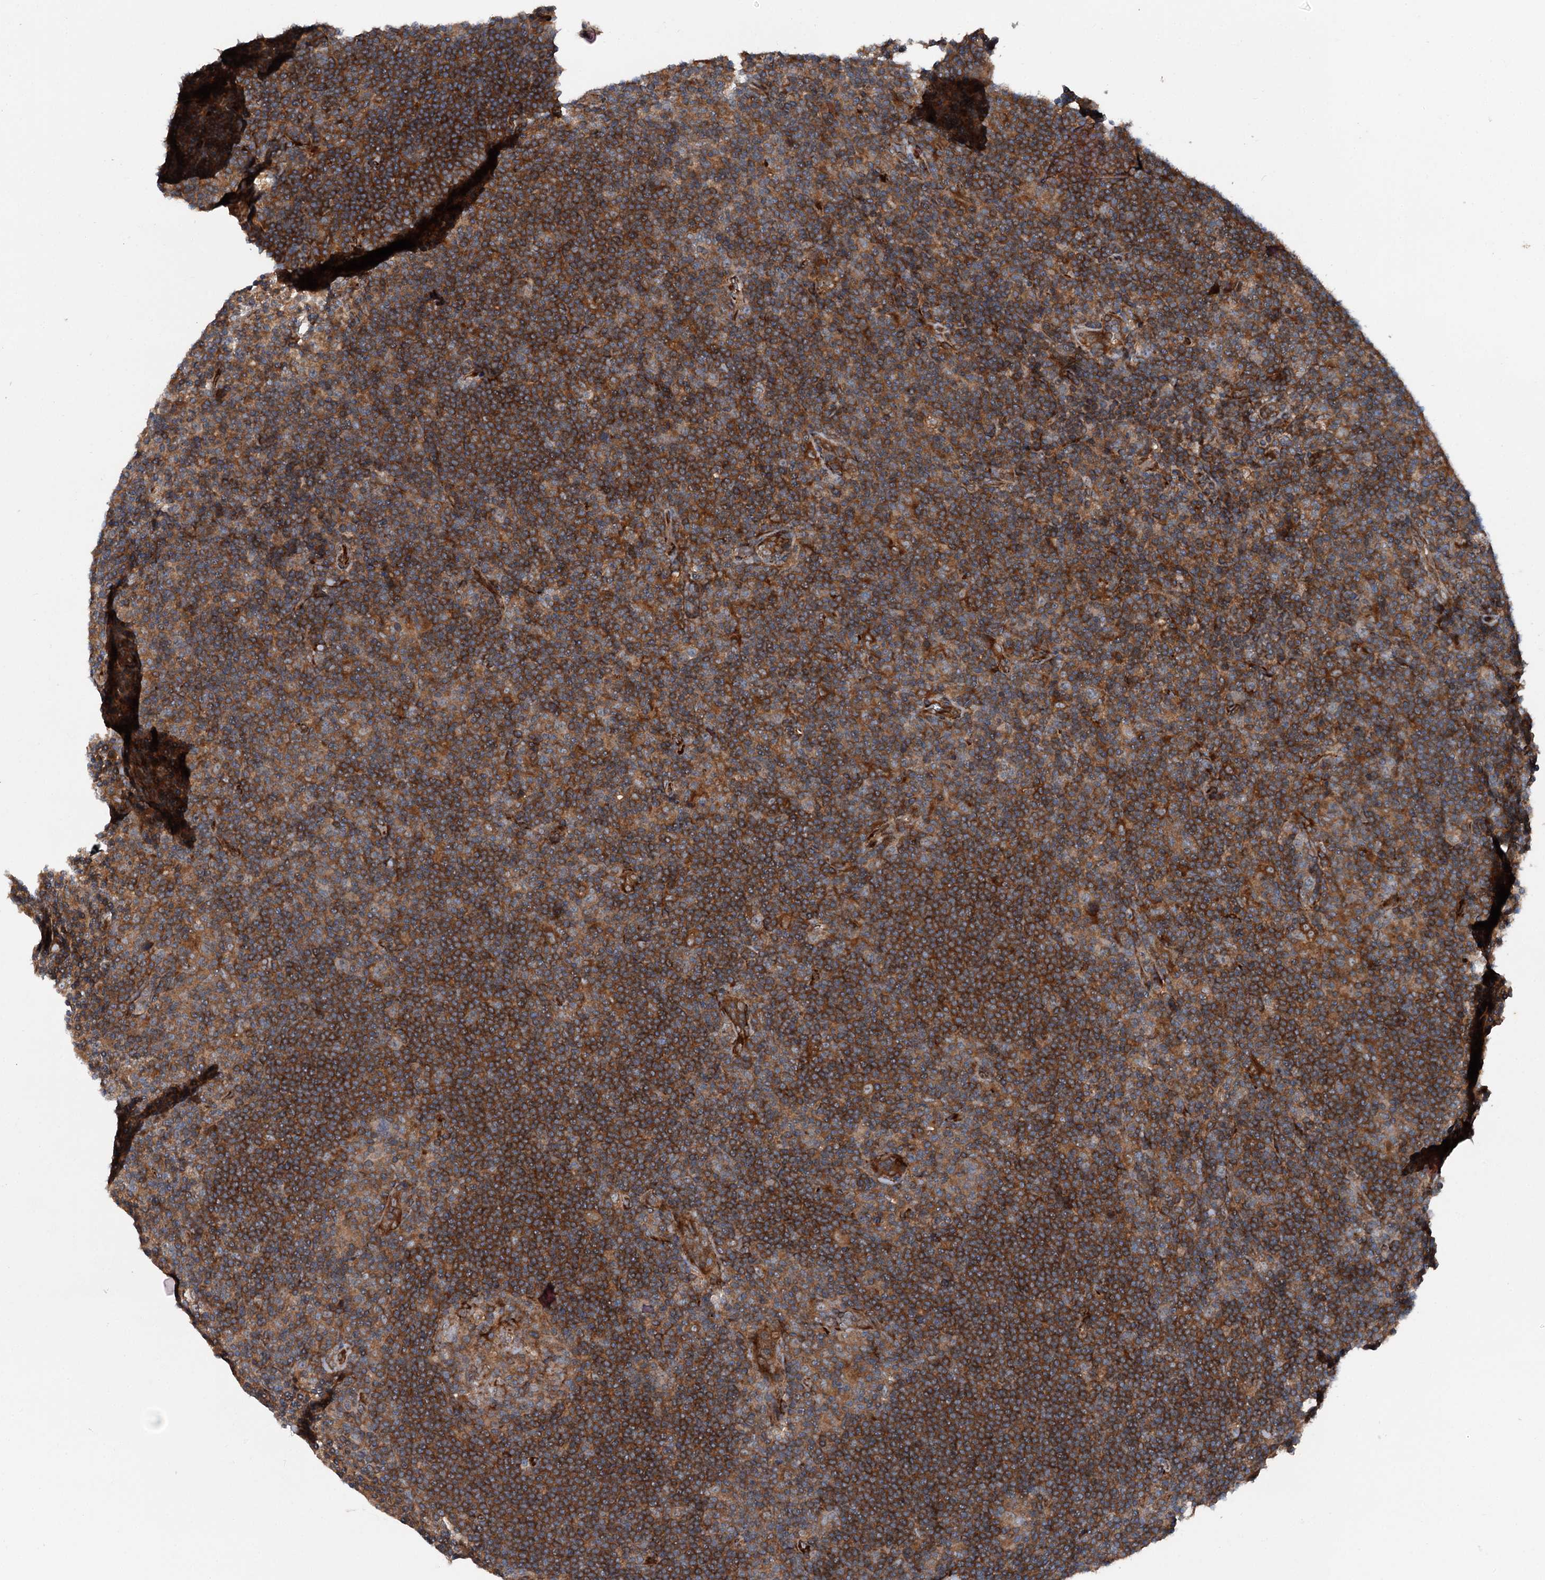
{"staining": {"intensity": "moderate", "quantity": ">75%", "location": "cytoplasmic/membranous"}, "tissue": "lymphoma", "cell_type": "Tumor cells", "image_type": "cancer", "snomed": [{"axis": "morphology", "description": "Hodgkin's disease, NOS"}, {"axis": "topography", "description": "Lymph node"}], "caption": "Immunohistochemistry photomicrograph of human Hodgkin's disease stained for a protein (brown), which demonstrates medium levels of moderate cytoplasmic/membranous positivity in approximately >75% of tumor cells.", "gene": "DDIAS", "patient": {"sex": "female", "age": 57}}